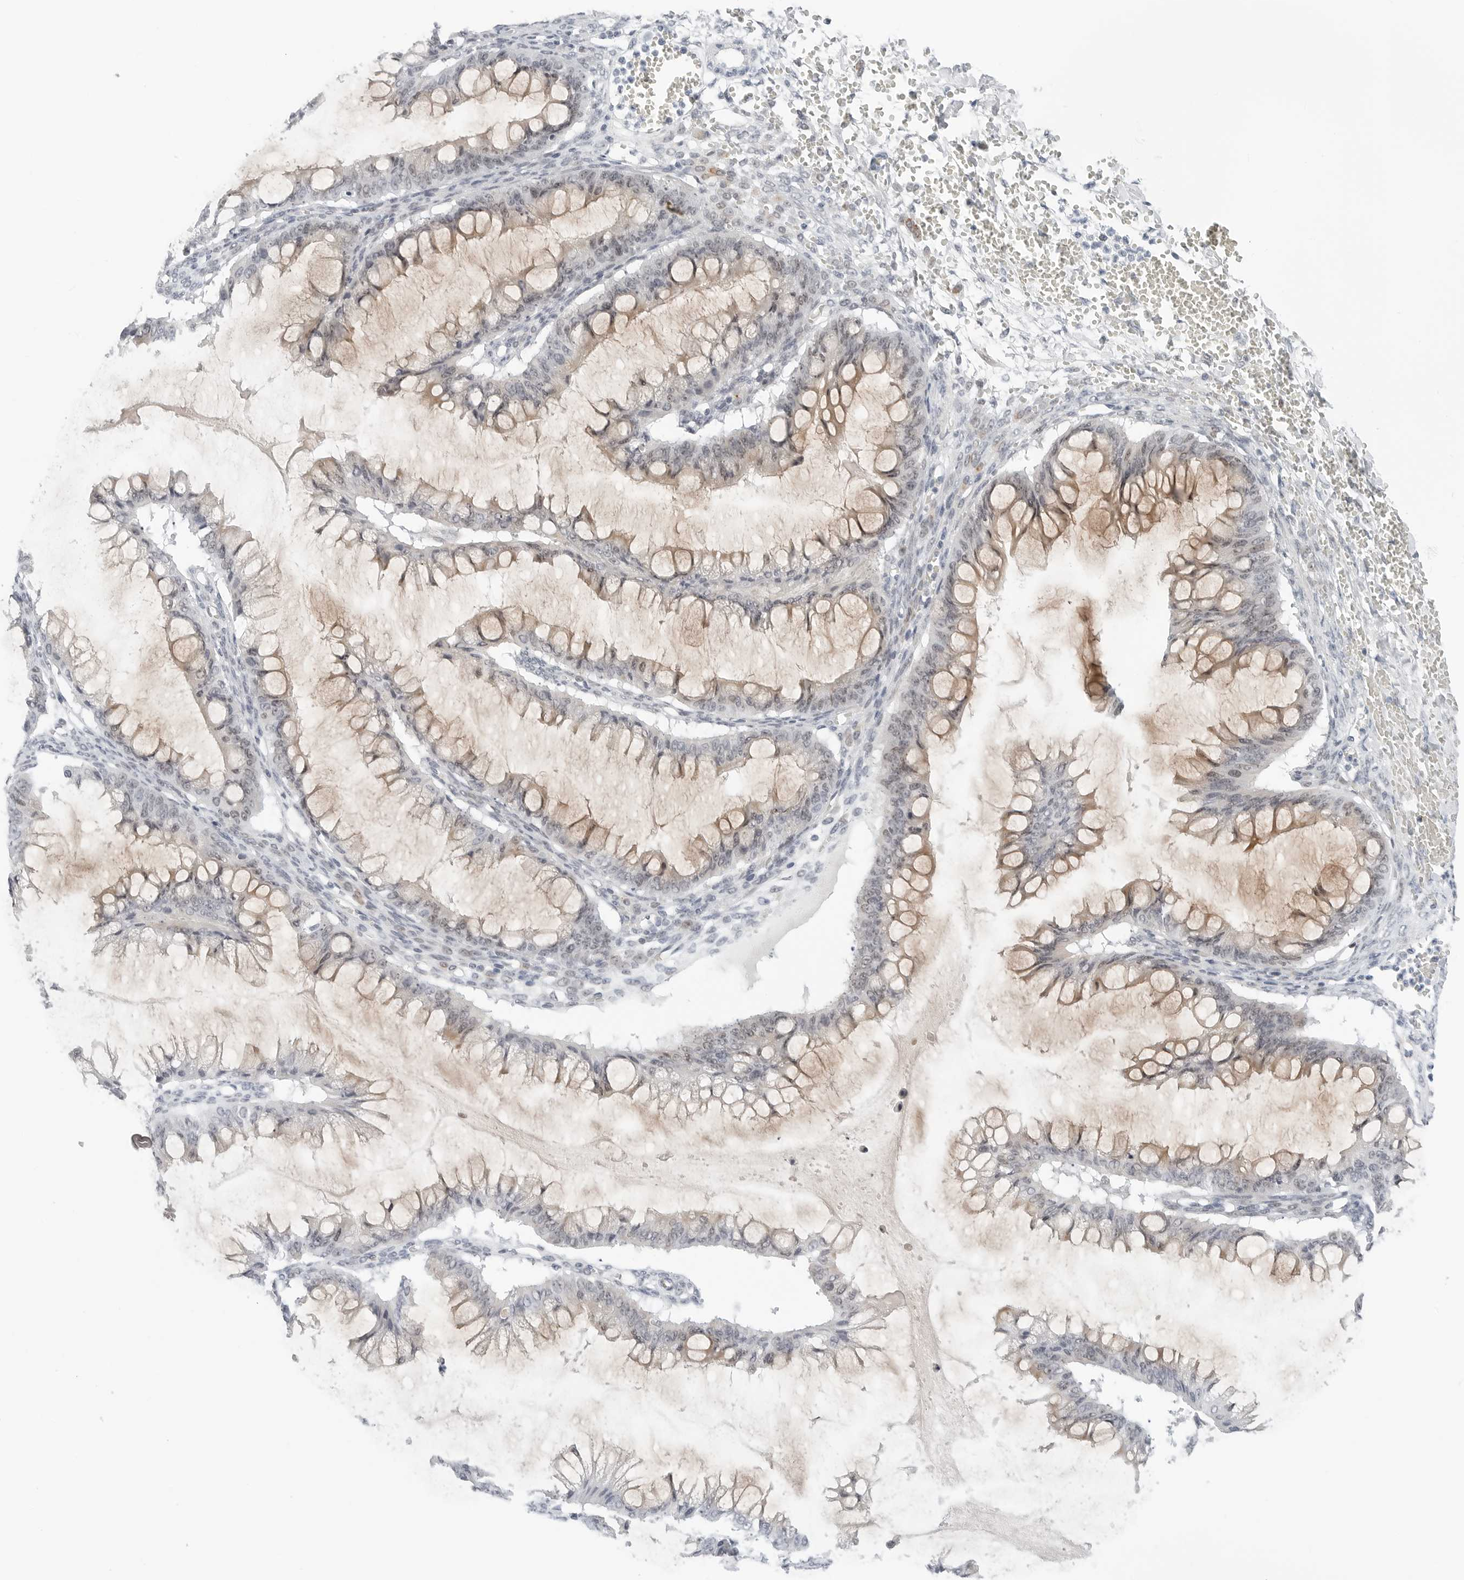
{"staining": {"intensity": "weak", "quantity": ">75%", "location": "cytoplasmic/membranous"}, "tissue": "ovarian cancer", "cell_type": "Tumor cells", "image_type": "cancer", "snomed": [{"axis": "morphology", "description": "Cystadenocarcinoma, mucinous, NOS"}, {"axis": "topography", "description": "Ovary"}], "caption": "Ovarian mucinous cystadenocarcinoma tissue reveals weak cytoplasmic/membranous staining in about >75% of tumor cells (brown staining indicates protein expression, while blue staining denotes nuclei).", "gene": "TSEN2", "patient": {"sex": "female", "age": 73}}